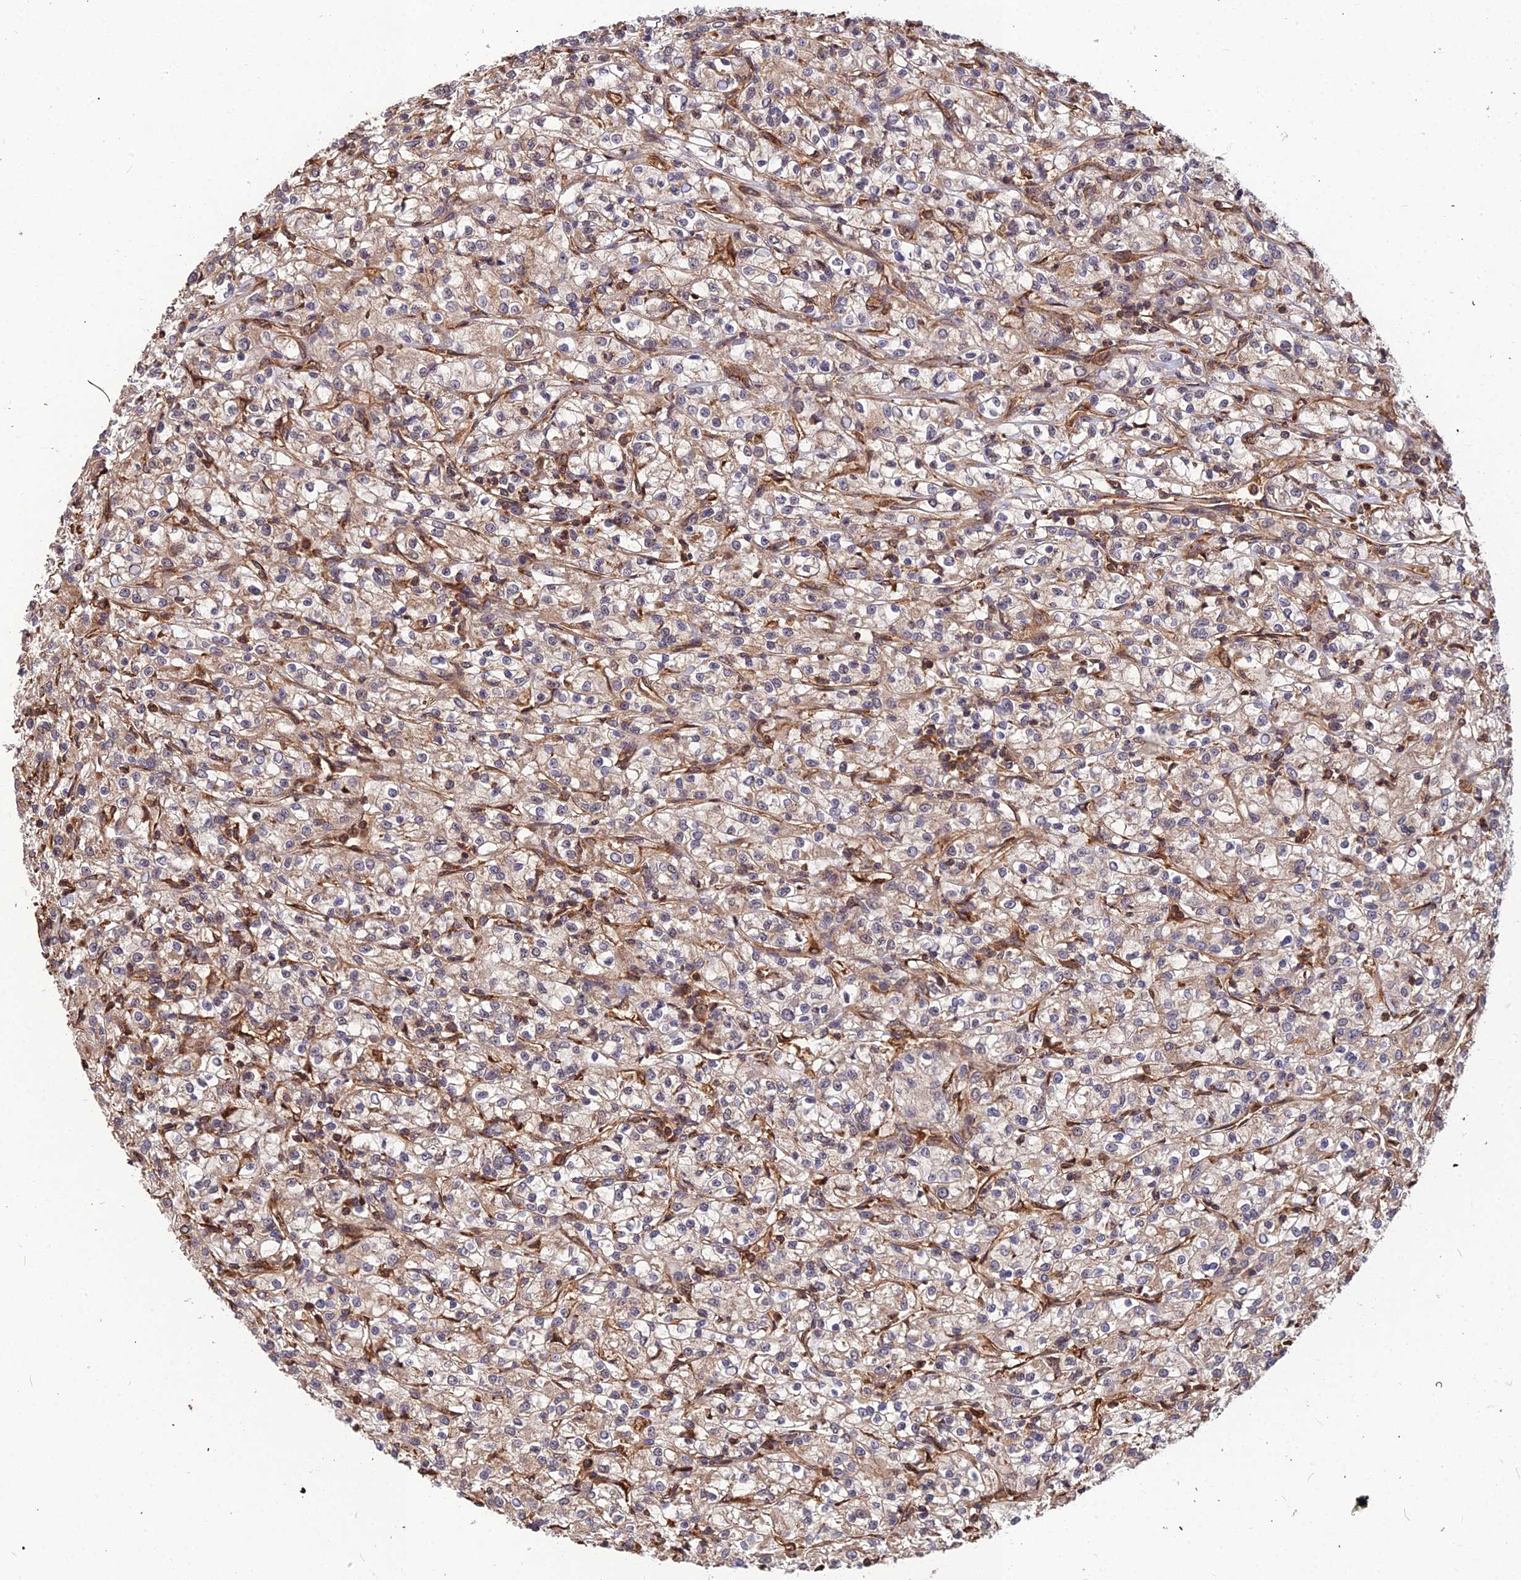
{"staining": {"intensity": "weak", "quantity": "25%-75%", "location": "cytoplasmic/membranous"}, "tissue": "renal cancer", "cell_type": "Tumor cells", "image_type": "cancer", "snomed": [{"axis": "morphology", "description": "Adenocarcinoma, NOS"}, {"axis": "topography", "description": "Kidney"}], "caption": "Immunohistochemical staining of renal cancer (adenocarcinoma) exhibits low levels of weak cytoplasmic/membranous protein expression in approximately 25%-75% of tumor cells.", "gene": "ZNF467", "patient": {"sex": "female", "age": 59}}